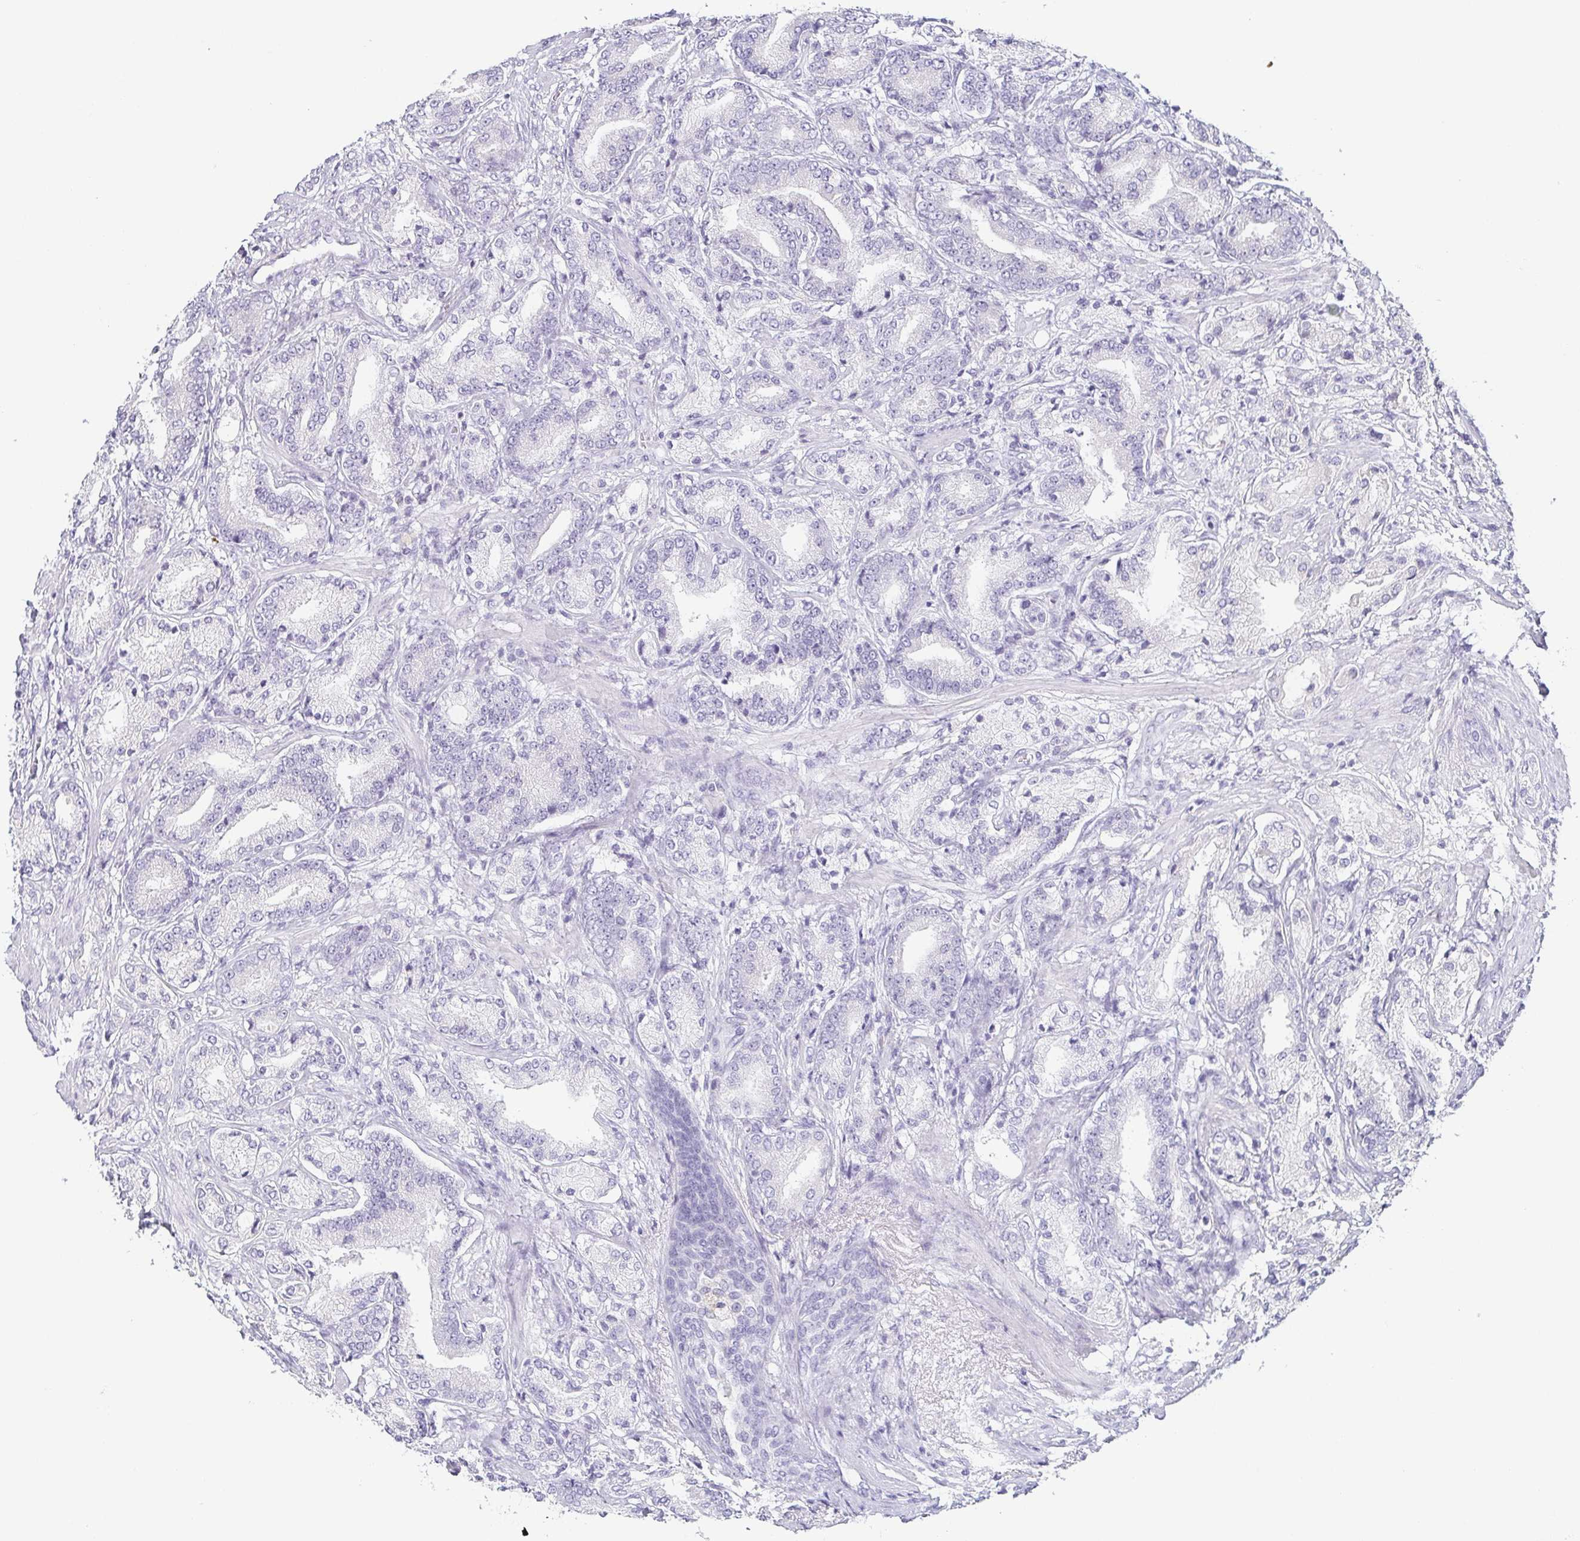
{"staining": {"intensity": "negative", "quantity": "none", "location": "none"}, "tissue": "prostate cancer", "cell_type": "Tumor cells", "image_type": "cancer", "snomed": [{"axis": "morphology", "description": "Adenocarcinoma, High grade"}, {"axis": "topography", "description": "Prostate and seminal vesicle, NOS"}], "caption": "High magnification brightfield microscopy of prostate high-grade adenocarcinoma stained with DAB (3,3'-diaminobenzidine) (brown) and counterstained with hematoxylin (blue): tumor cells show no significant staining.", "gene": "PRR27", "patient": {"sex": "male", "age": 61}}